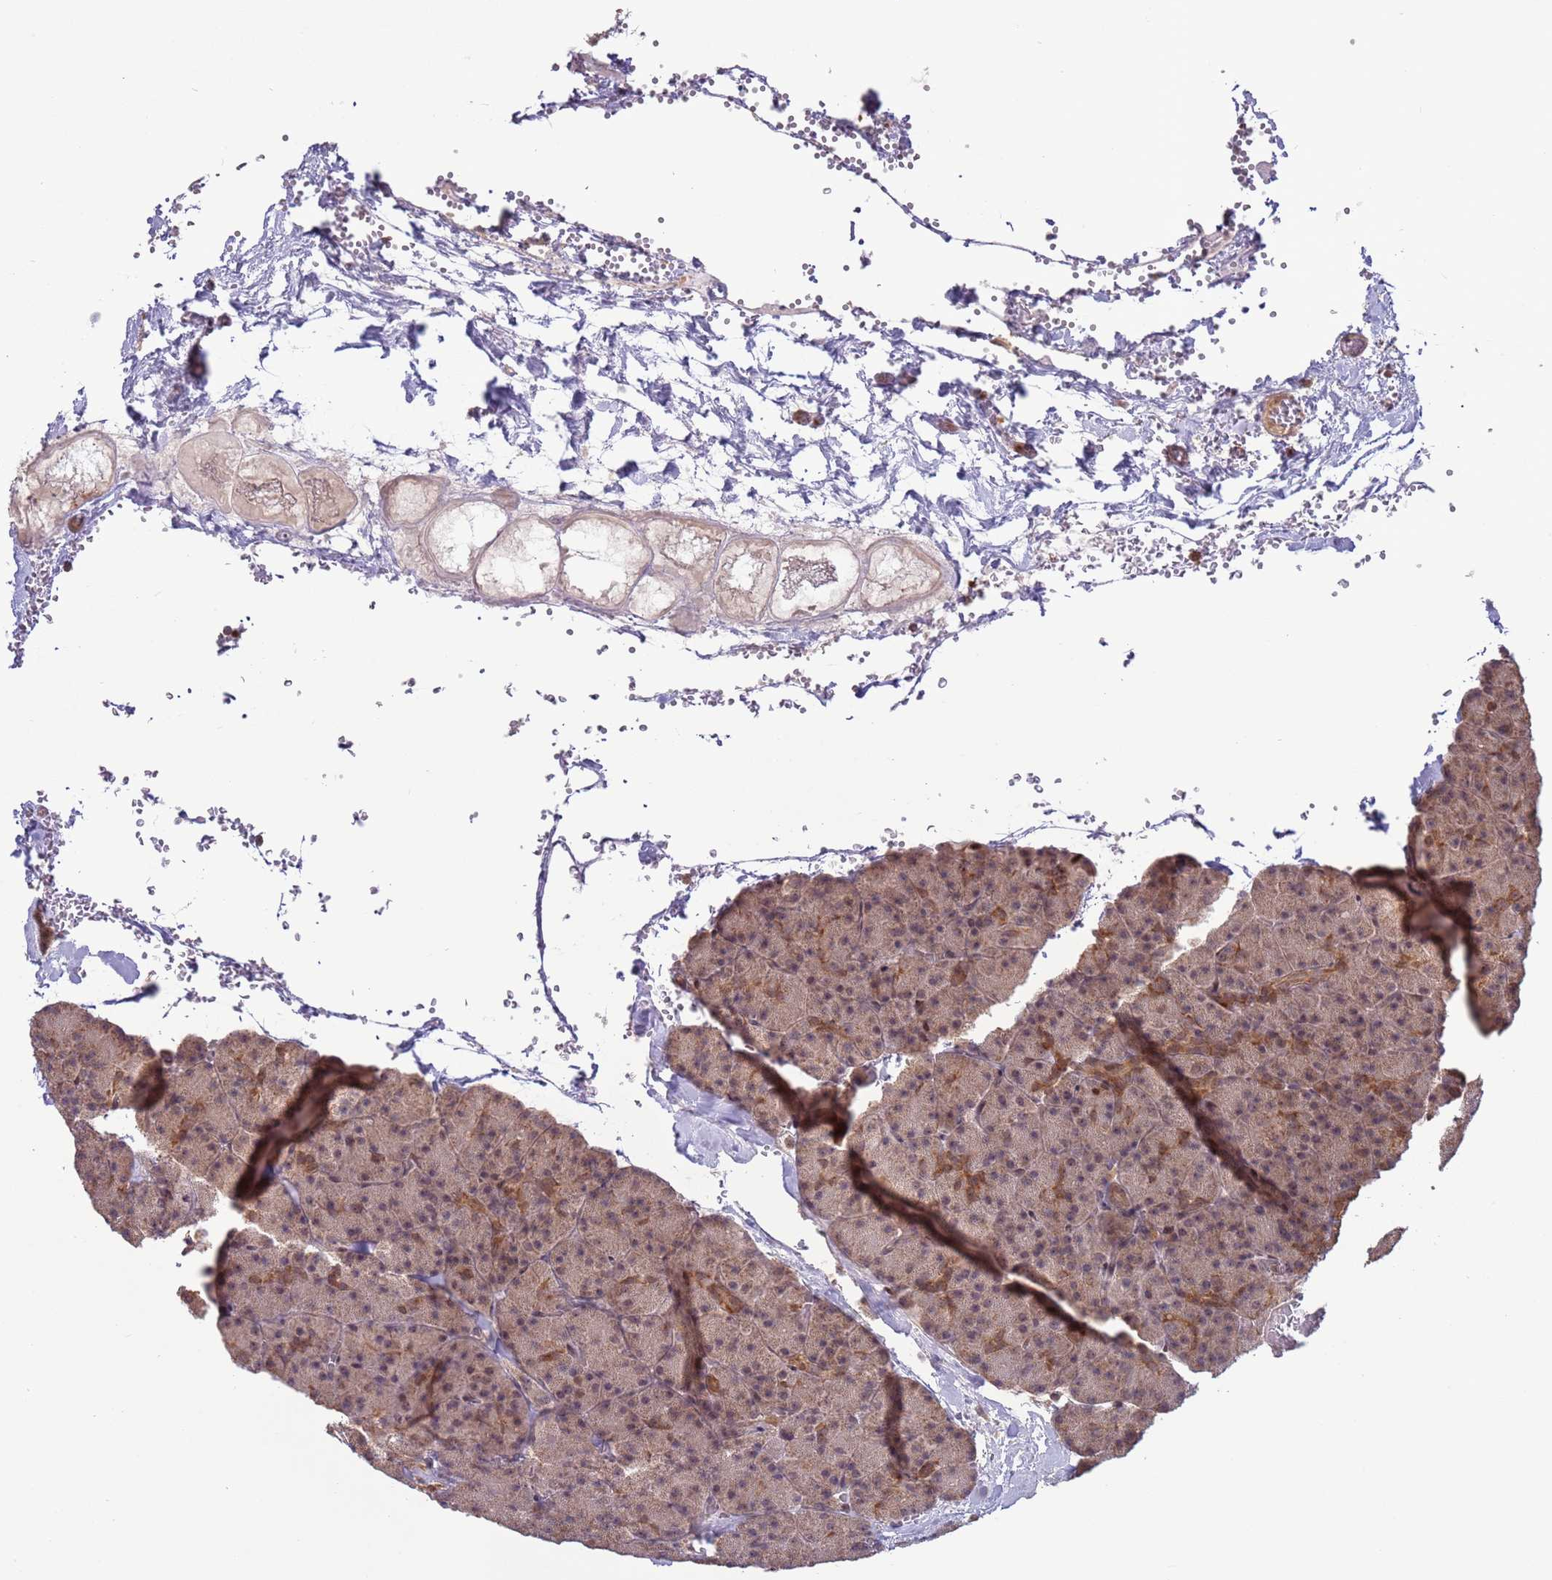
{"staining": {"intensity": "weak", "quantity": ">75%", "location": "cytoplasmic/membranous,nuclear"}, "tissue": "pancreas", "cell_type": "Exocrine glandular cells", "image_type": "normal", "snomed": [{"axis": "morphology", "description": "Normal tissue, NOS"}, {"axis": "morphology", "description": "Carcinoid, malignant, NOS"}, {"axis": "topography", "description": "Pancreas"}], "caption": "The immunohistochemical stain labels weak cytoplasmic/membranous,nuclear expression in exocrine glandular cells of unremarkable pancreas. (IHC, brightfield microscopy, high magnification).", "gene": "RCOR2", "patient": {"sex": "female", "age": 35}}